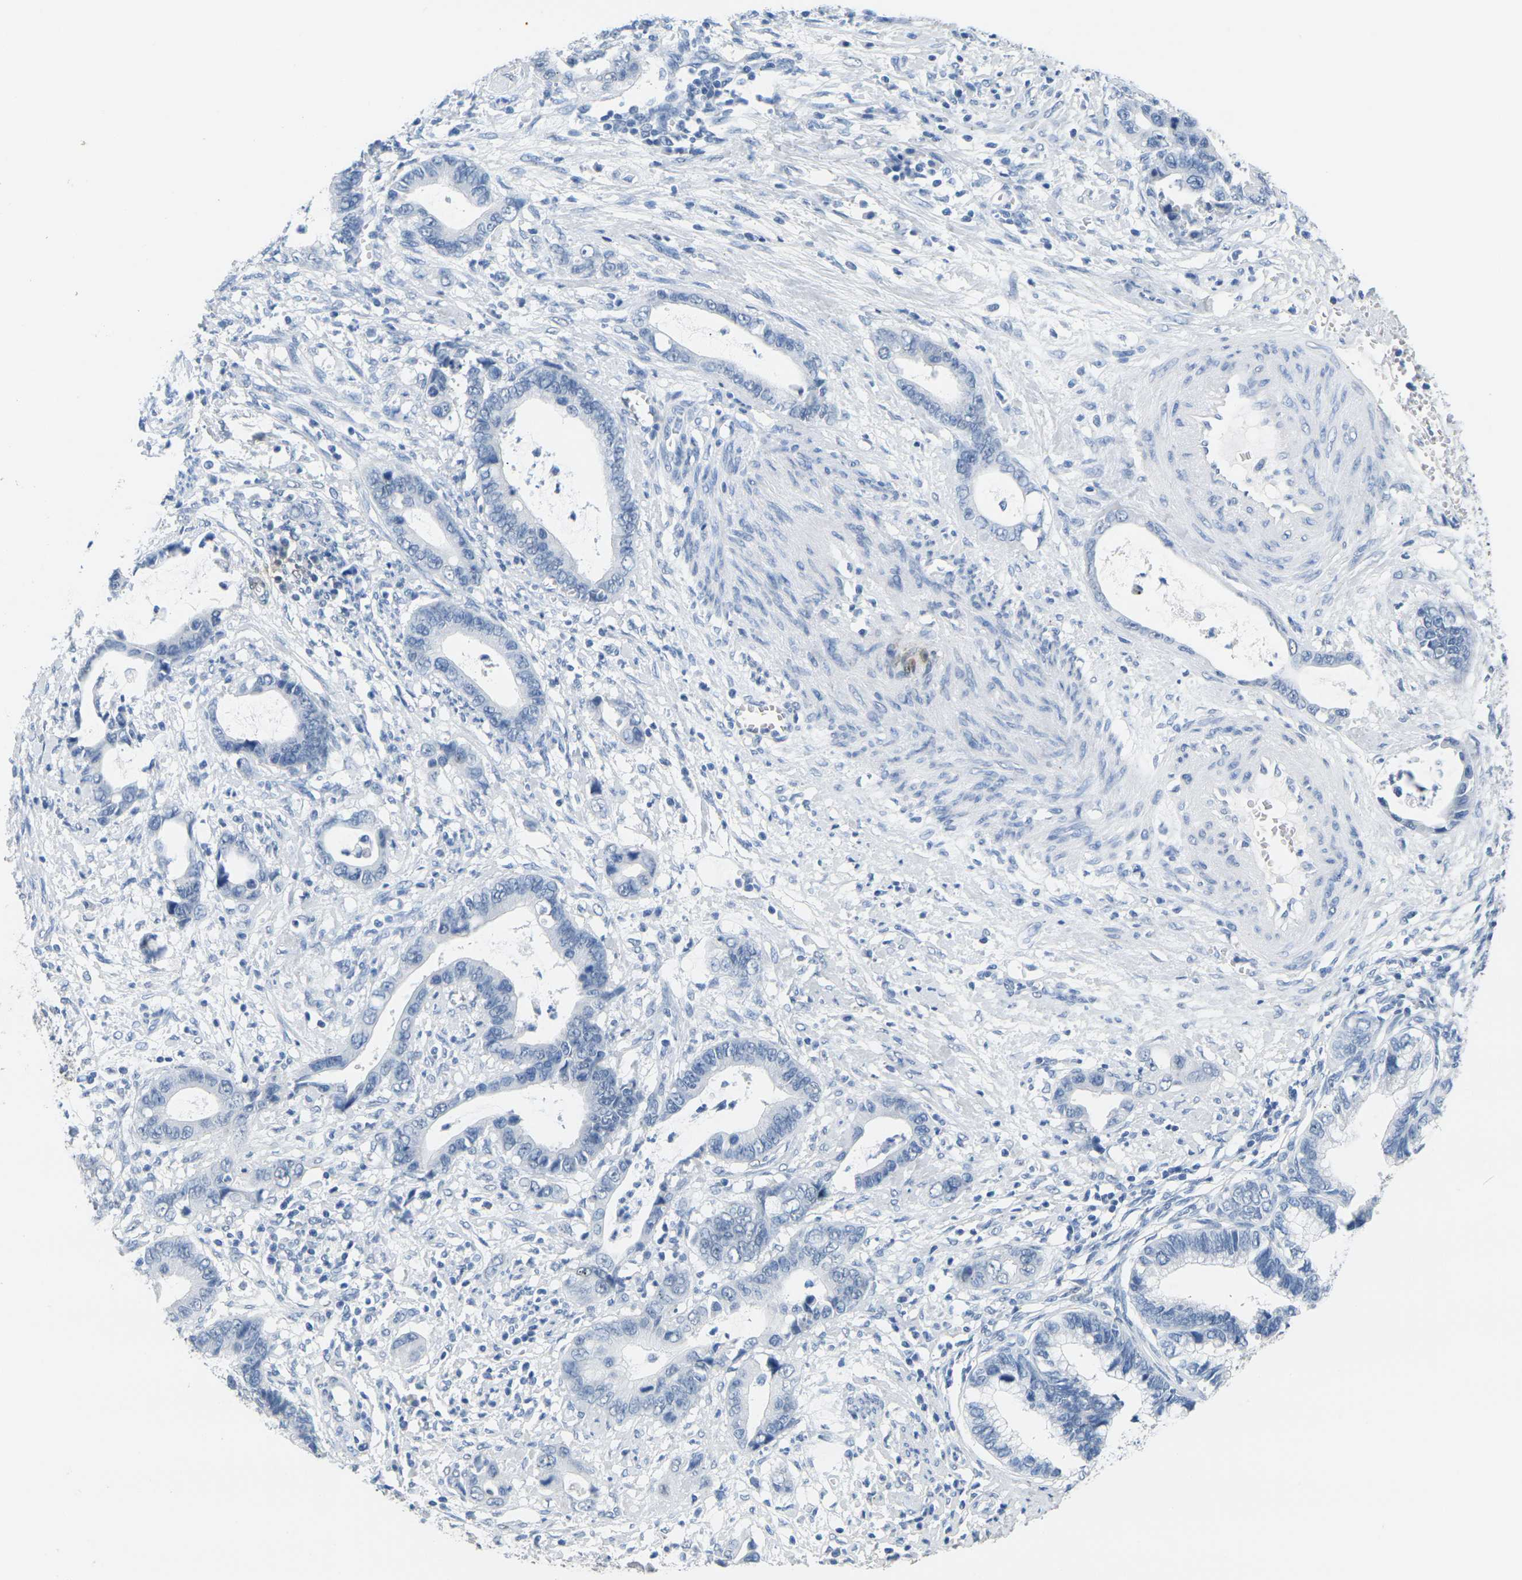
{"staining": {"intensity": "negative", "quantity": "none", "location": "none"}, "tissue": "cervical cancer", "cell_type": "Tumor cells", "image_type": "cancer", "snomed": [{"axis": "morphology", "description": "Adenocarcinoma, NOS"}, {"axis": "topography", "description": "Cervix"}], "caption": "The histopathology image displays no significant positivity in tumor cells of cervical cancer.", "gene": "CTAG1A", "patient": {"sex": "female", "age": 44}}